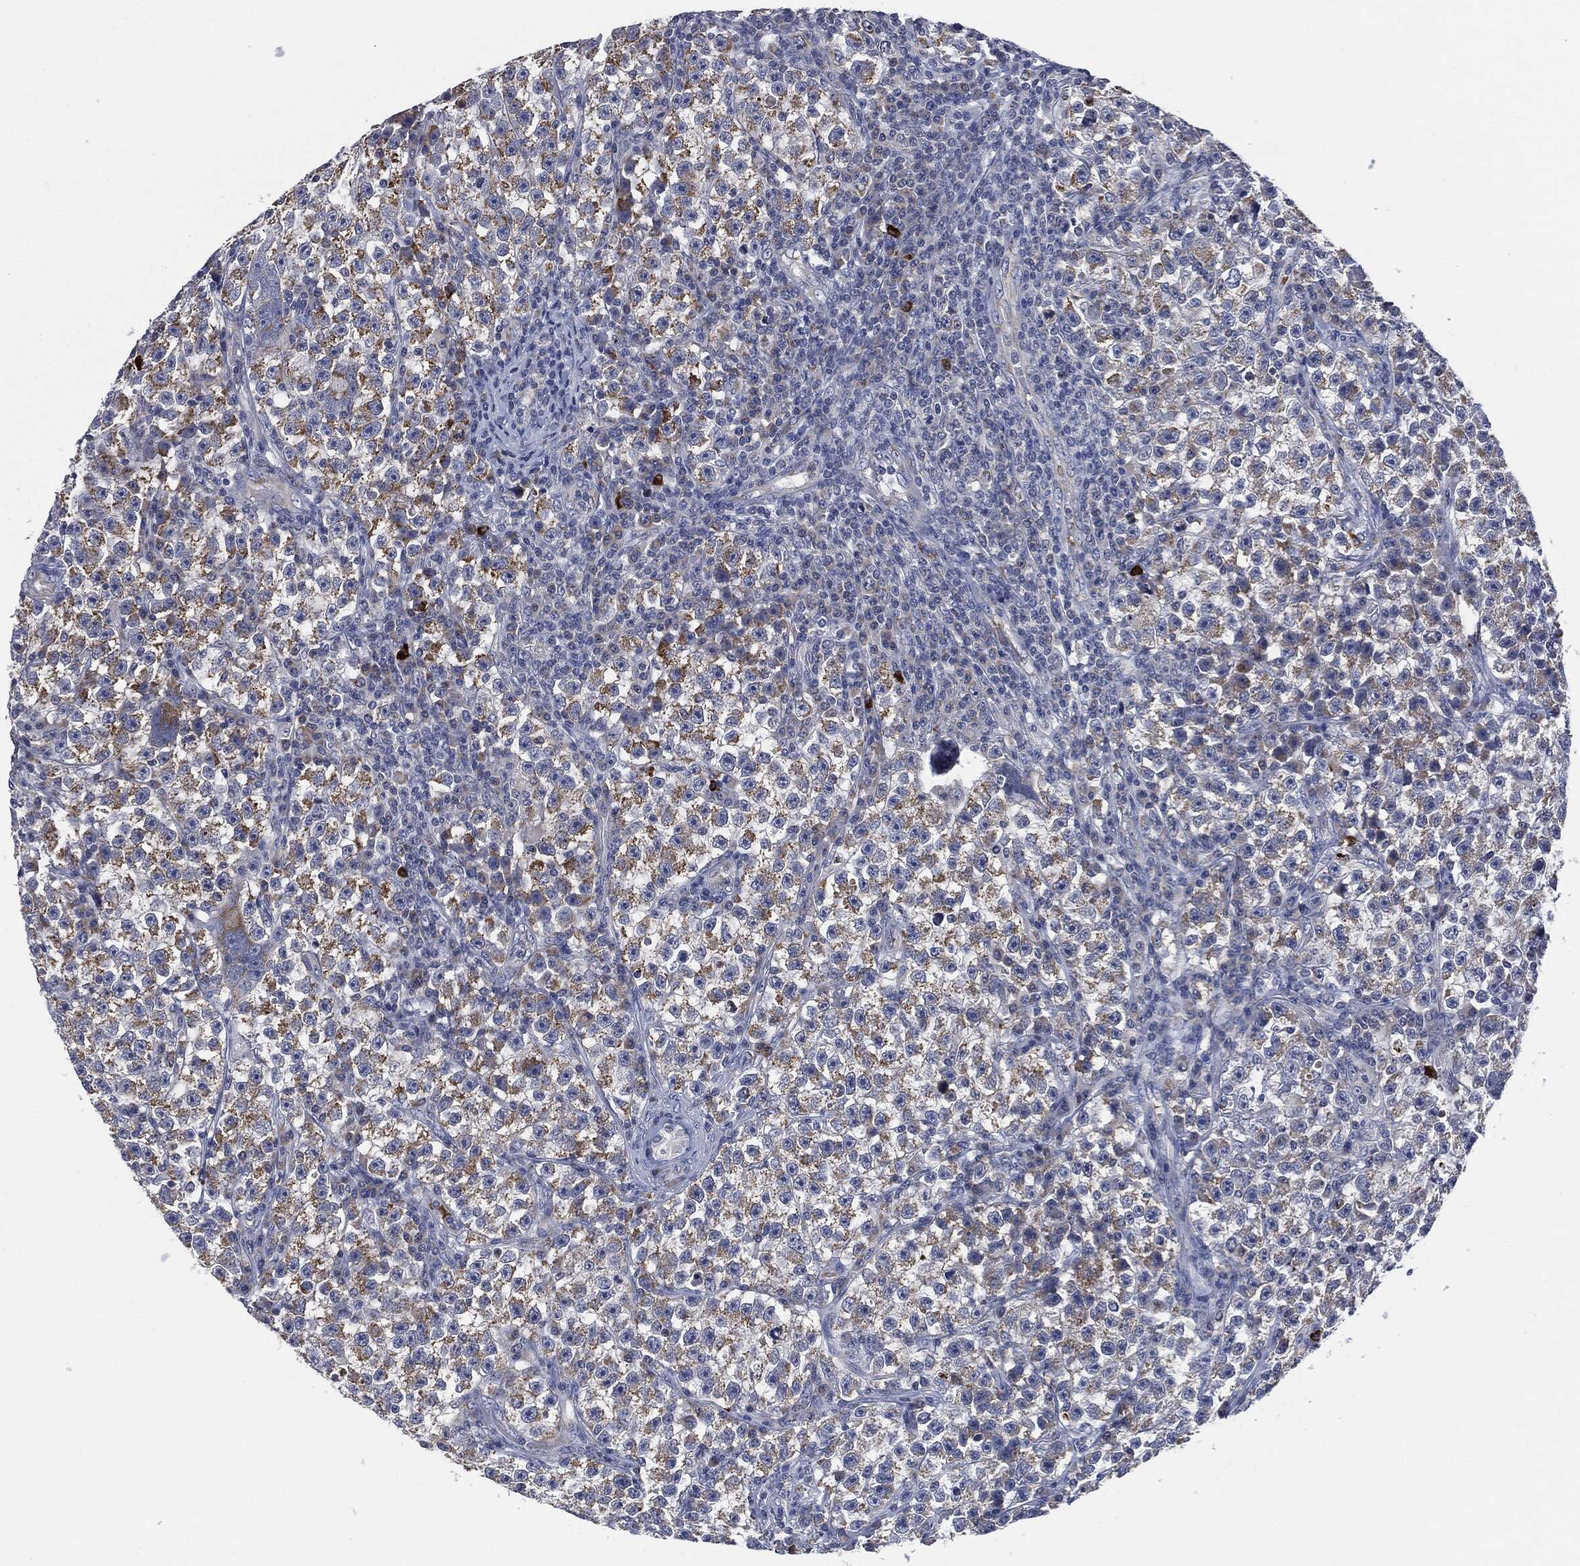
{"staining": {"intensity": "moderate", "quantity": "<25%", "location": "cytoplasmic/membranous"}, "tissue": "testis cancer", "cell_type": "Tumor cells", "image_type": "cancer", "snomed": [{"axis": "morphology", "description": "Seminoma, NOS"}, {"axis": "topography", "description": "Testis"}], "caption": "About <25% of tumor cells in testis cancer (seminoma) display moderate cytoplasmic/membranous protein staining as visualized by brown immunohistochemical staining.", "gene": "SIGLEC9", "patient": {"sex": "male", "age": 22}}